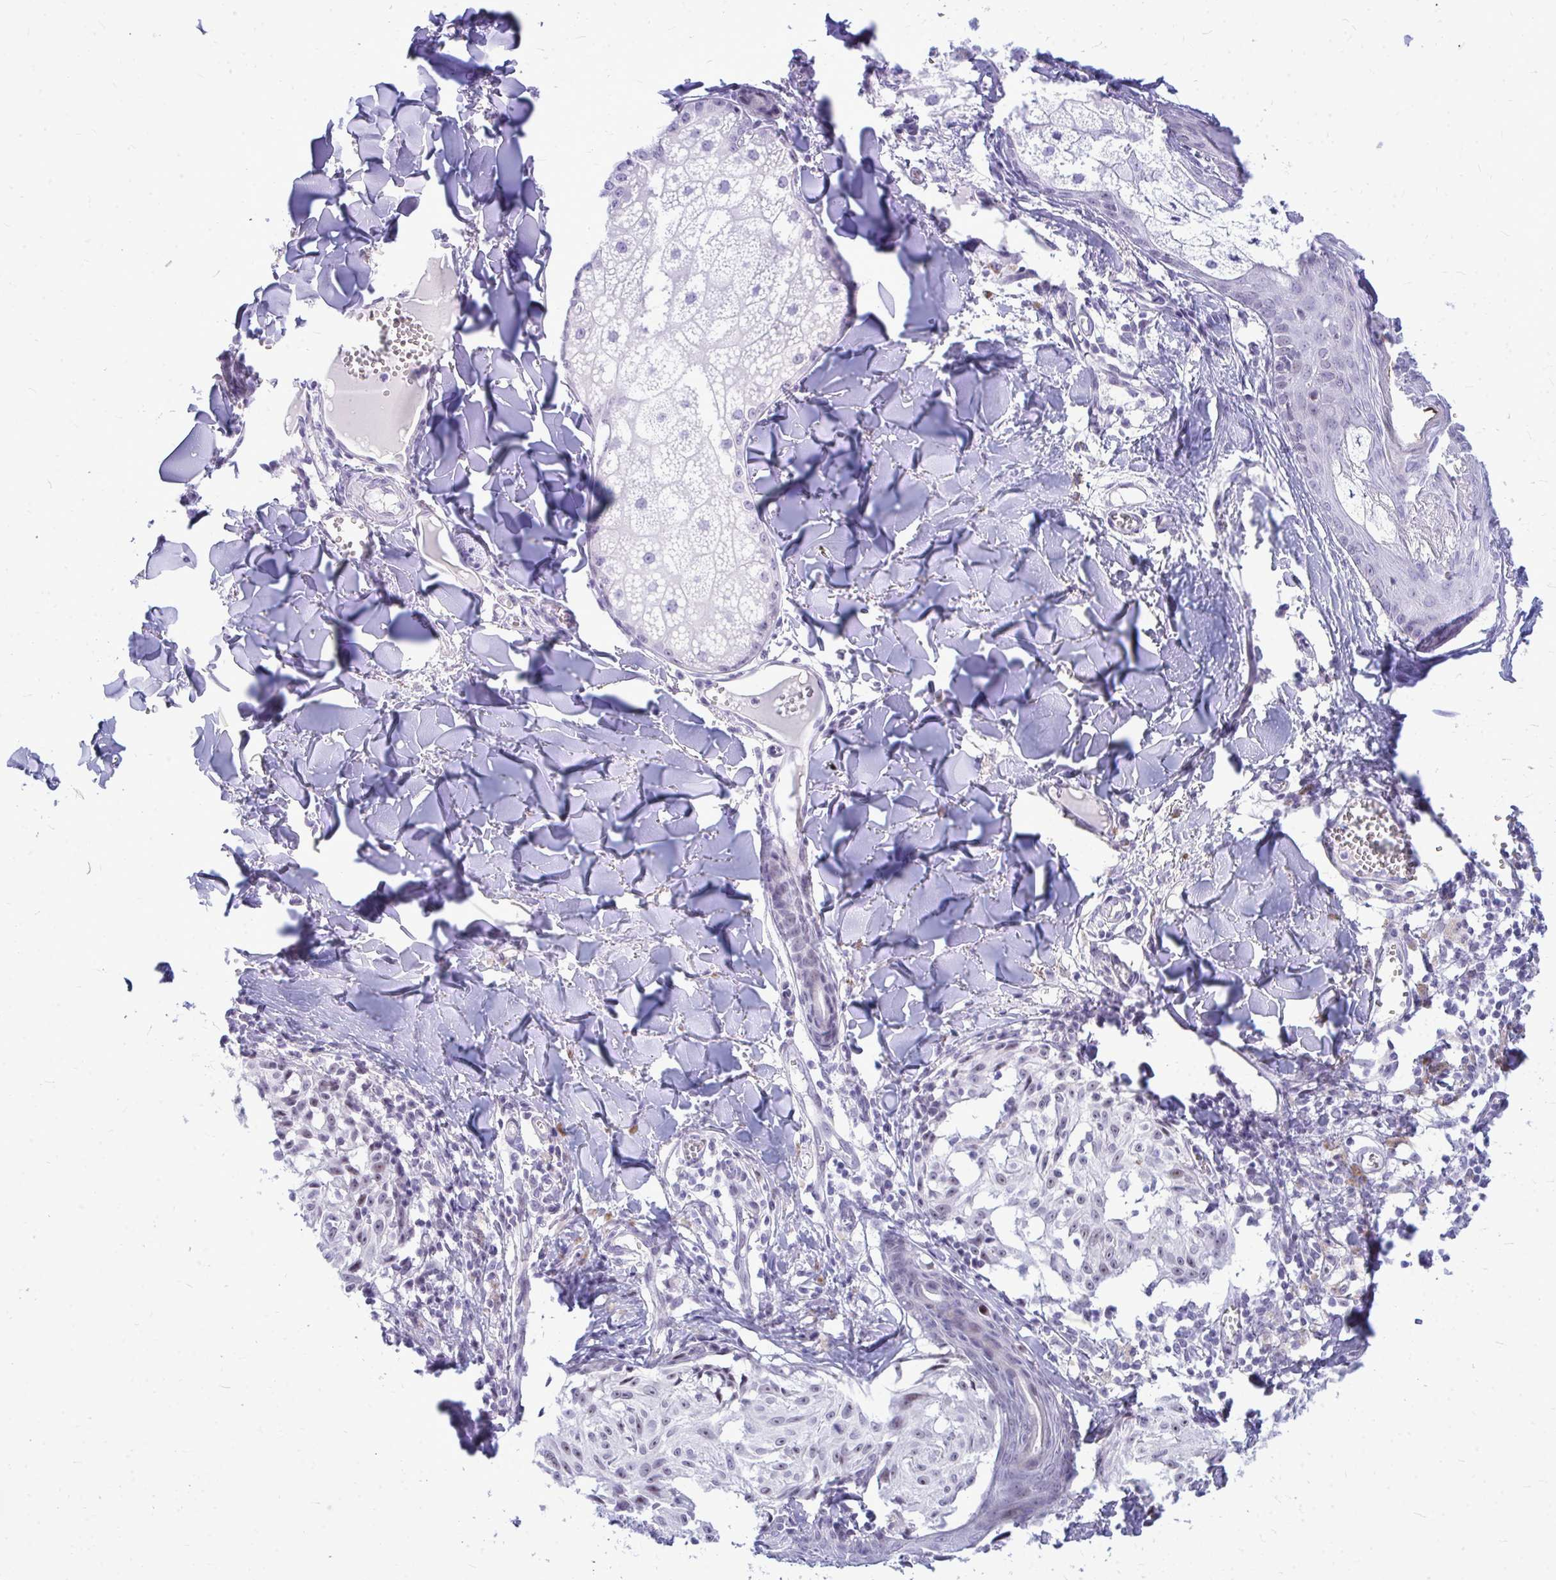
{"staining": {"intensity": "weak", "quantity": "<25%", "location": "cytoplasmic/membranous,nuclear"}, "tissue": "melanoma", "cell_type": "Tumor cells", "image_type": "cancer", "snomed": [{"axis": "morphology", "description": "Malignant melanoma, NOS"}, {"axis": "topography", "description": "Skin"}], "caption": "Immunohistochemistry (IHC) of melanoma displays no staining in tumor cells.", "gene": "ZSCAN25", "patient": {"sex": "female", "age": 43}}